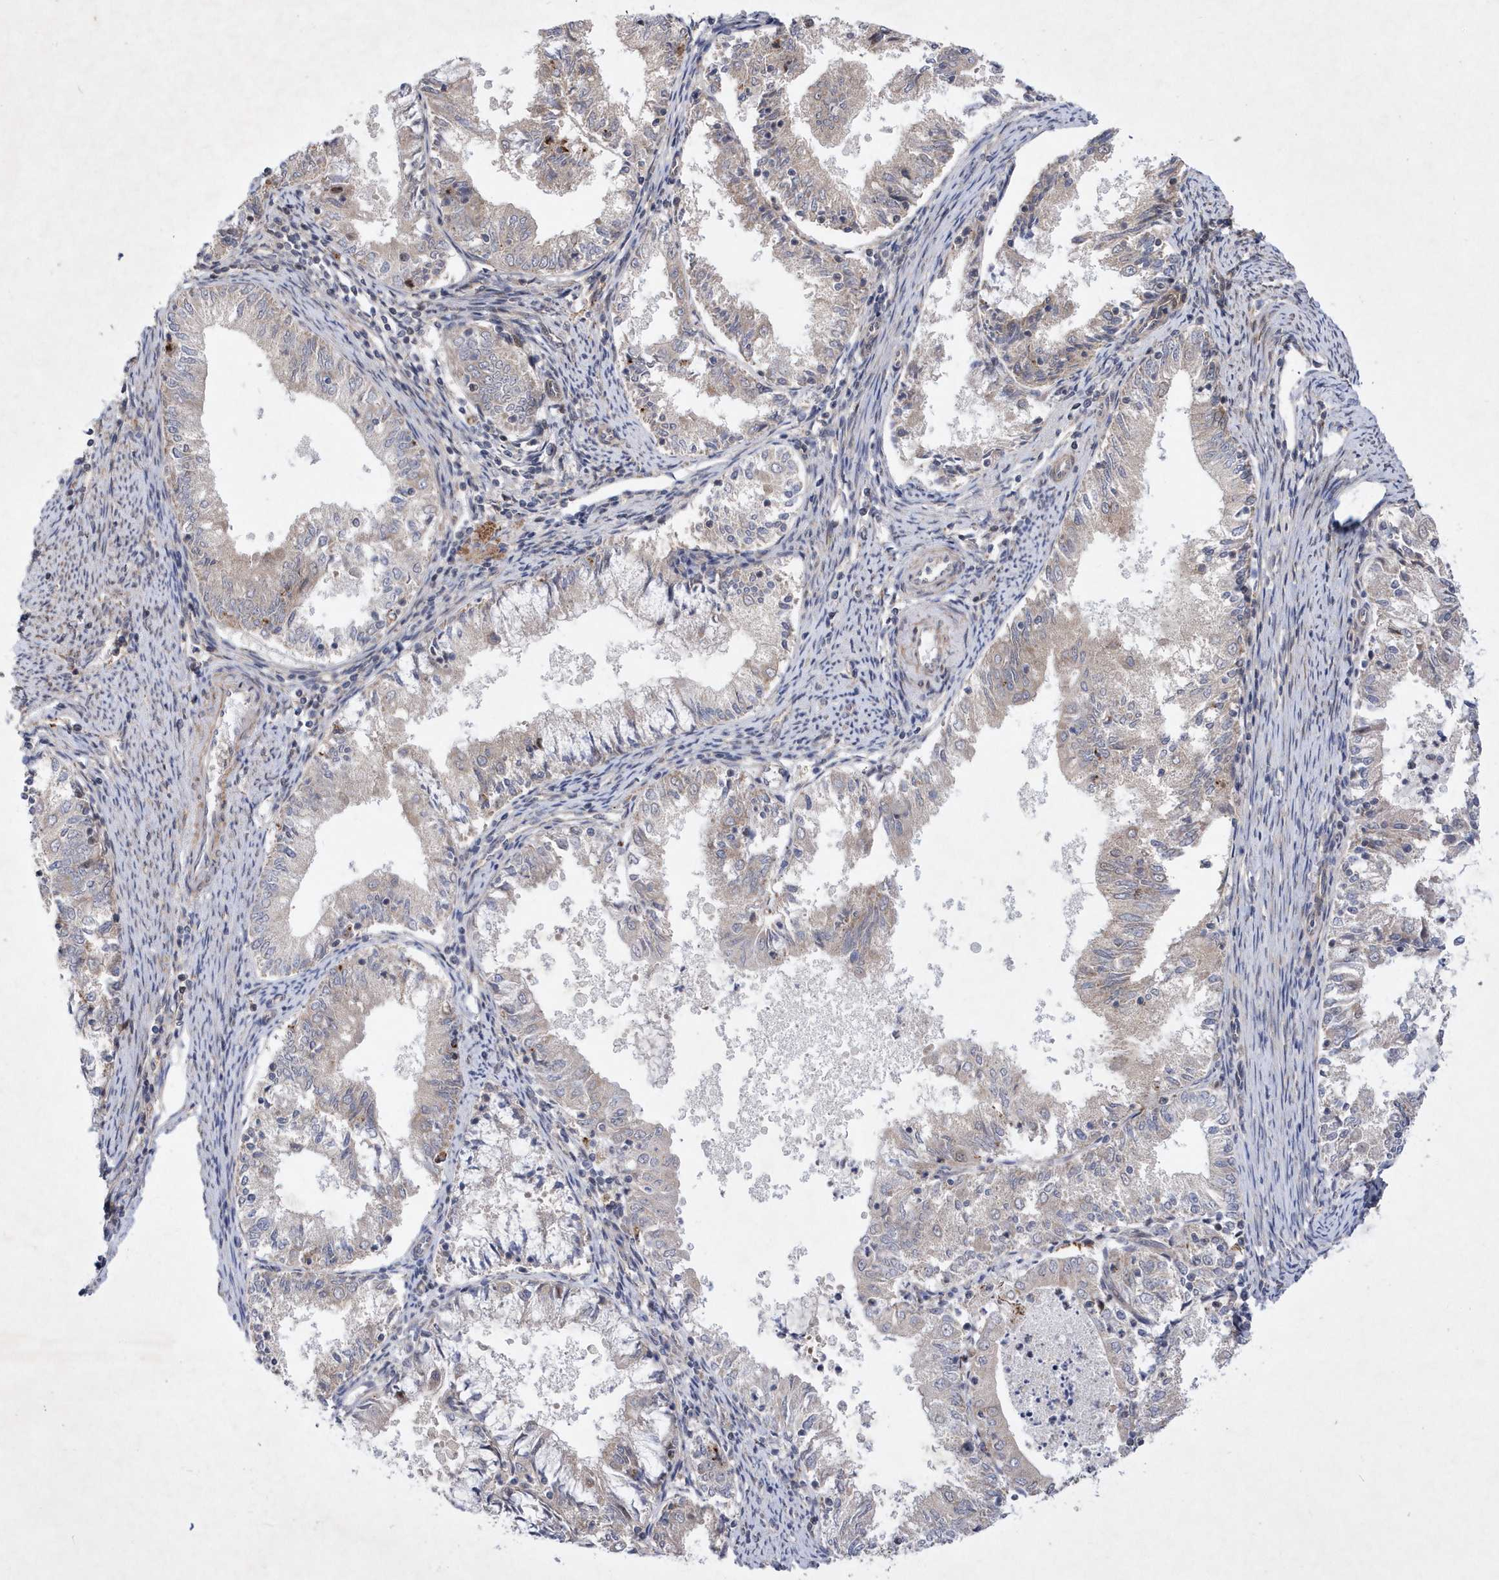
{"staining": {"intensity": "weak", "quantity": "<25%", "location": "cytoplasmic/membranous"}, "tissue": "endometrial cancer", "cell_type": "Tumor cells", "image_type": "cancer", "snomed": [{"axis": "morphology", "description": "Adenocarcinoma, NOS"}, {"axis": "topography", "description": "Endometrium"}], "caption": "The micrograph reveals no significant expression in tumor cells of endometrial cancer.", "gene": "LONRF2", "patient": {"sex": "female", "age": 57}}